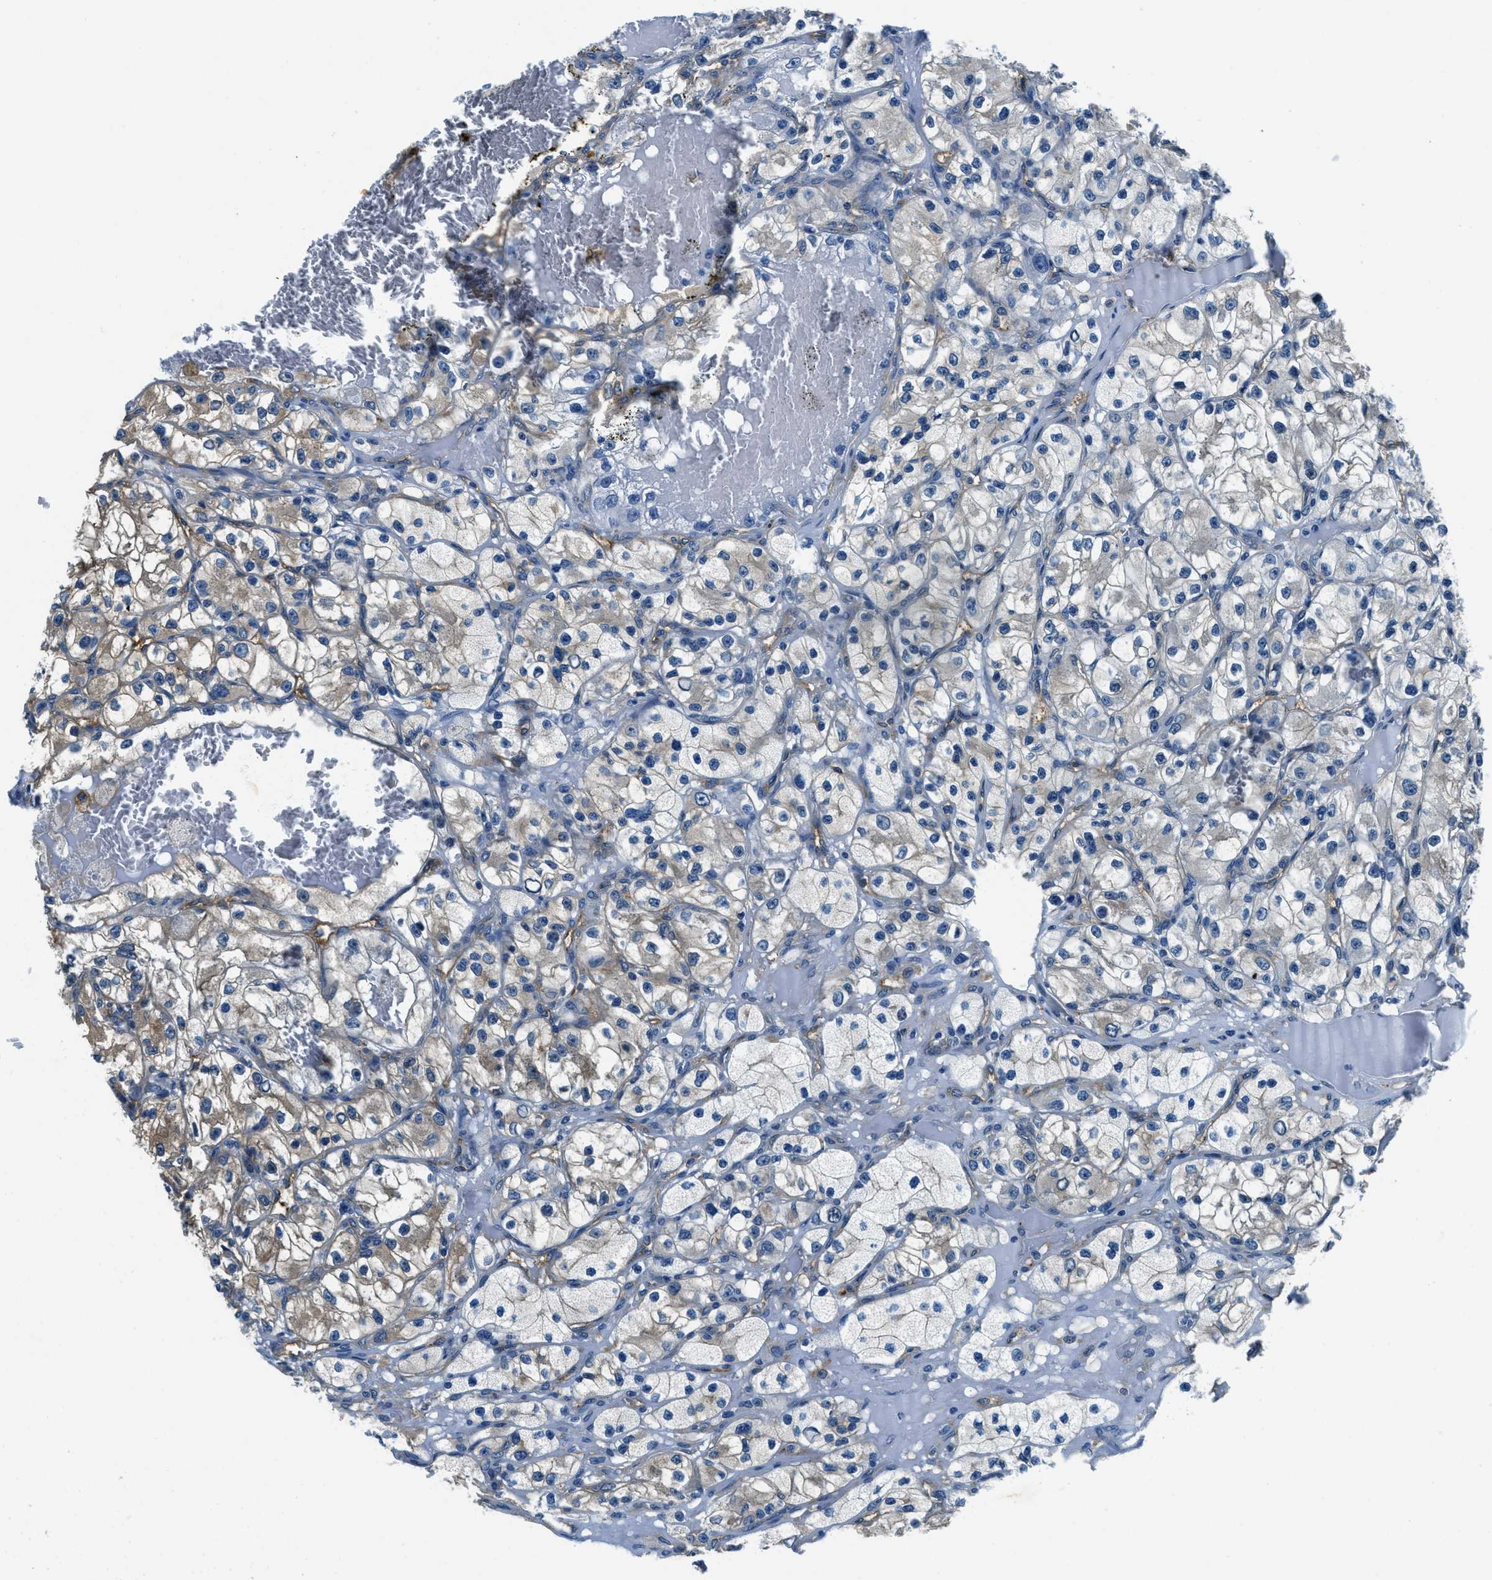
{"staining": {"intensity": "moderate", "quantity": "25%-75%", "location": "cytoplasmic/membranous"}, "tissue": "renal cancer", "cell_type": "Tumor cells", "image_type": "cancer", "snomed": [{"axis": "morphology", "description": "Adenocarcinoma, NOS"}, {"axis": "topography", "description": "Kidney"}], "caption": "A histopathology image of human renal cancer stained for a protein exhibits moderate cytoplasmic/membranous brown staining in tumor cells.", "gene": "TWF1", "patient": {"sex": "female", "age": 57}}